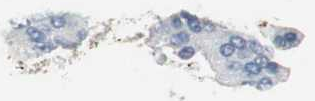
{"staining": {"intensity": "negative", "quantity": "none", "location": "none"}, "tissue": "pancreatic cancer", "cell_type": "Tumor cells", "image_type": "cancer", "snomed": [{"axis": "morphology", "description": "Adenocarcinoma, NOS"}, {"axis": "morphology", "description": "Adenocarcinoma, metastatic, NOS"}, {"axis": "topography", "description": "Lymph node"}, {"axis": "topography", "description": "Pancreas"}, {"axis": "topography", "description": "Duodenum"}], "caption": "An image of pancreatic cancer stained for a protein displays no brown staining in tumor cells. (IHC, brightfield microscopy, high magnification).", "gene": "LRP2", "patient": {"sex": "female", "age": 64}}